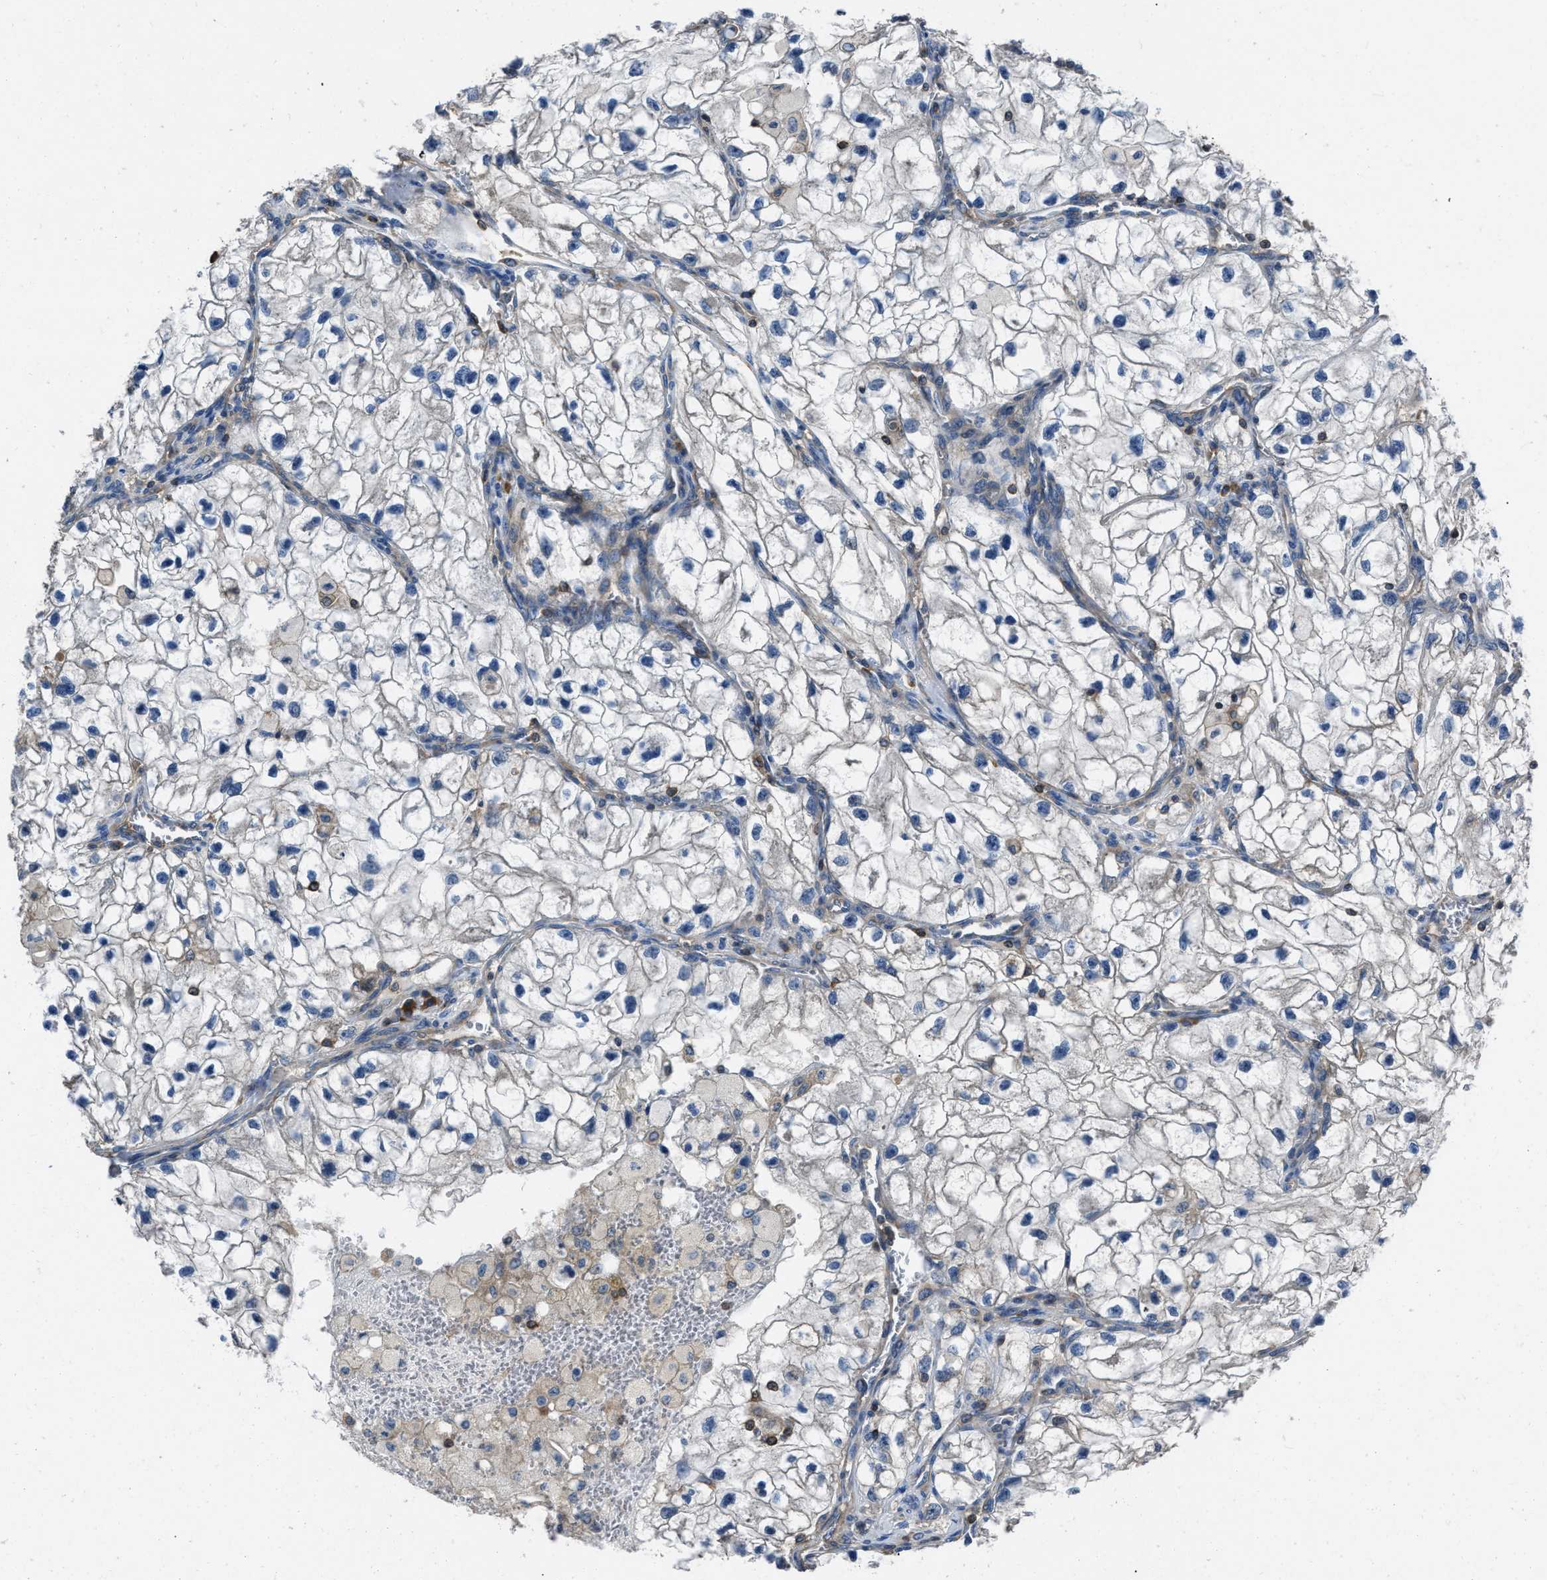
{"staining": {"intensity": "weak", "quantity": "<25%", "location": "cytoplasmic/membranous"}, "tissue": "renal cancer", "cell_type": "Tumor cells", "image_type": "cancer", "snomed": [{"axis": "morphology", "description": "Adenocarcinoma, NOS"}, {"axis": "topography", "description": "Kidney"}], "caption": "Immunohistochemistry (IHC) histopathology image of renal cancer (adenocarcinoma) stained for a protein (brown), which exhibits no expression in tumor cells.", "gene": "YARS1", "patient": {"sex": "female", "age": 70}}